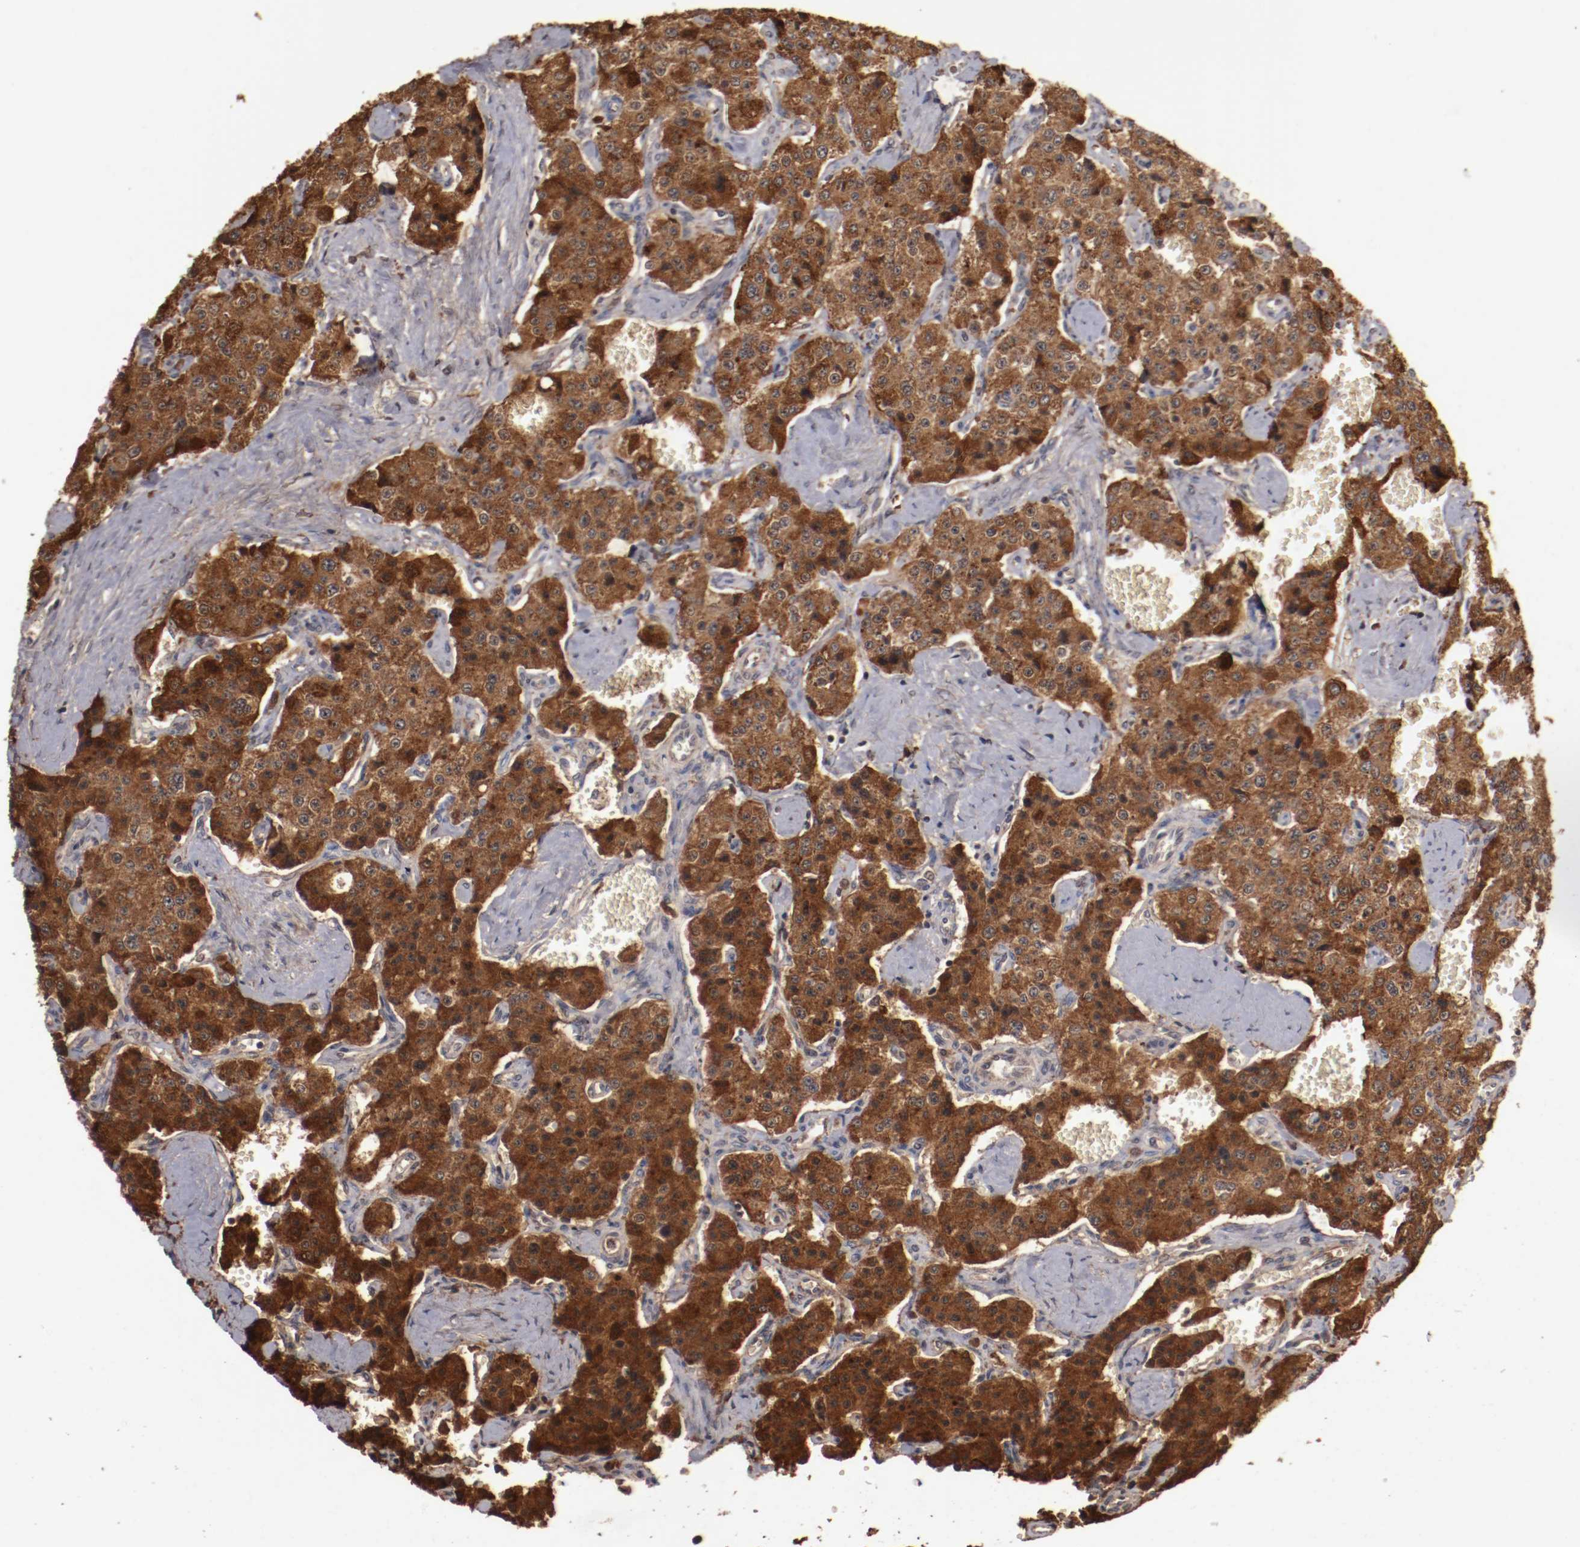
{"staining": {"intensity": "strong", "quantity": ">75%", "location": "cytoplasmic/membranous"}, "tissue": "carcinoid", "cell_type": "Tumor cells", "image_type": "cancer", "snomed": [{"axis": "morphology", "description": "Carcinoid, malignant, NOS"}, {"axis": "topography", "description": "Small intestine"}], "caption": "Carcinoid tissue exhibits strong cytoplasmic/membranous expression in about >75% of tumor cells, visualized by immunohistochemistry.", "gene": "TENM1", "patient": {"sex": "male", "age": 52}}